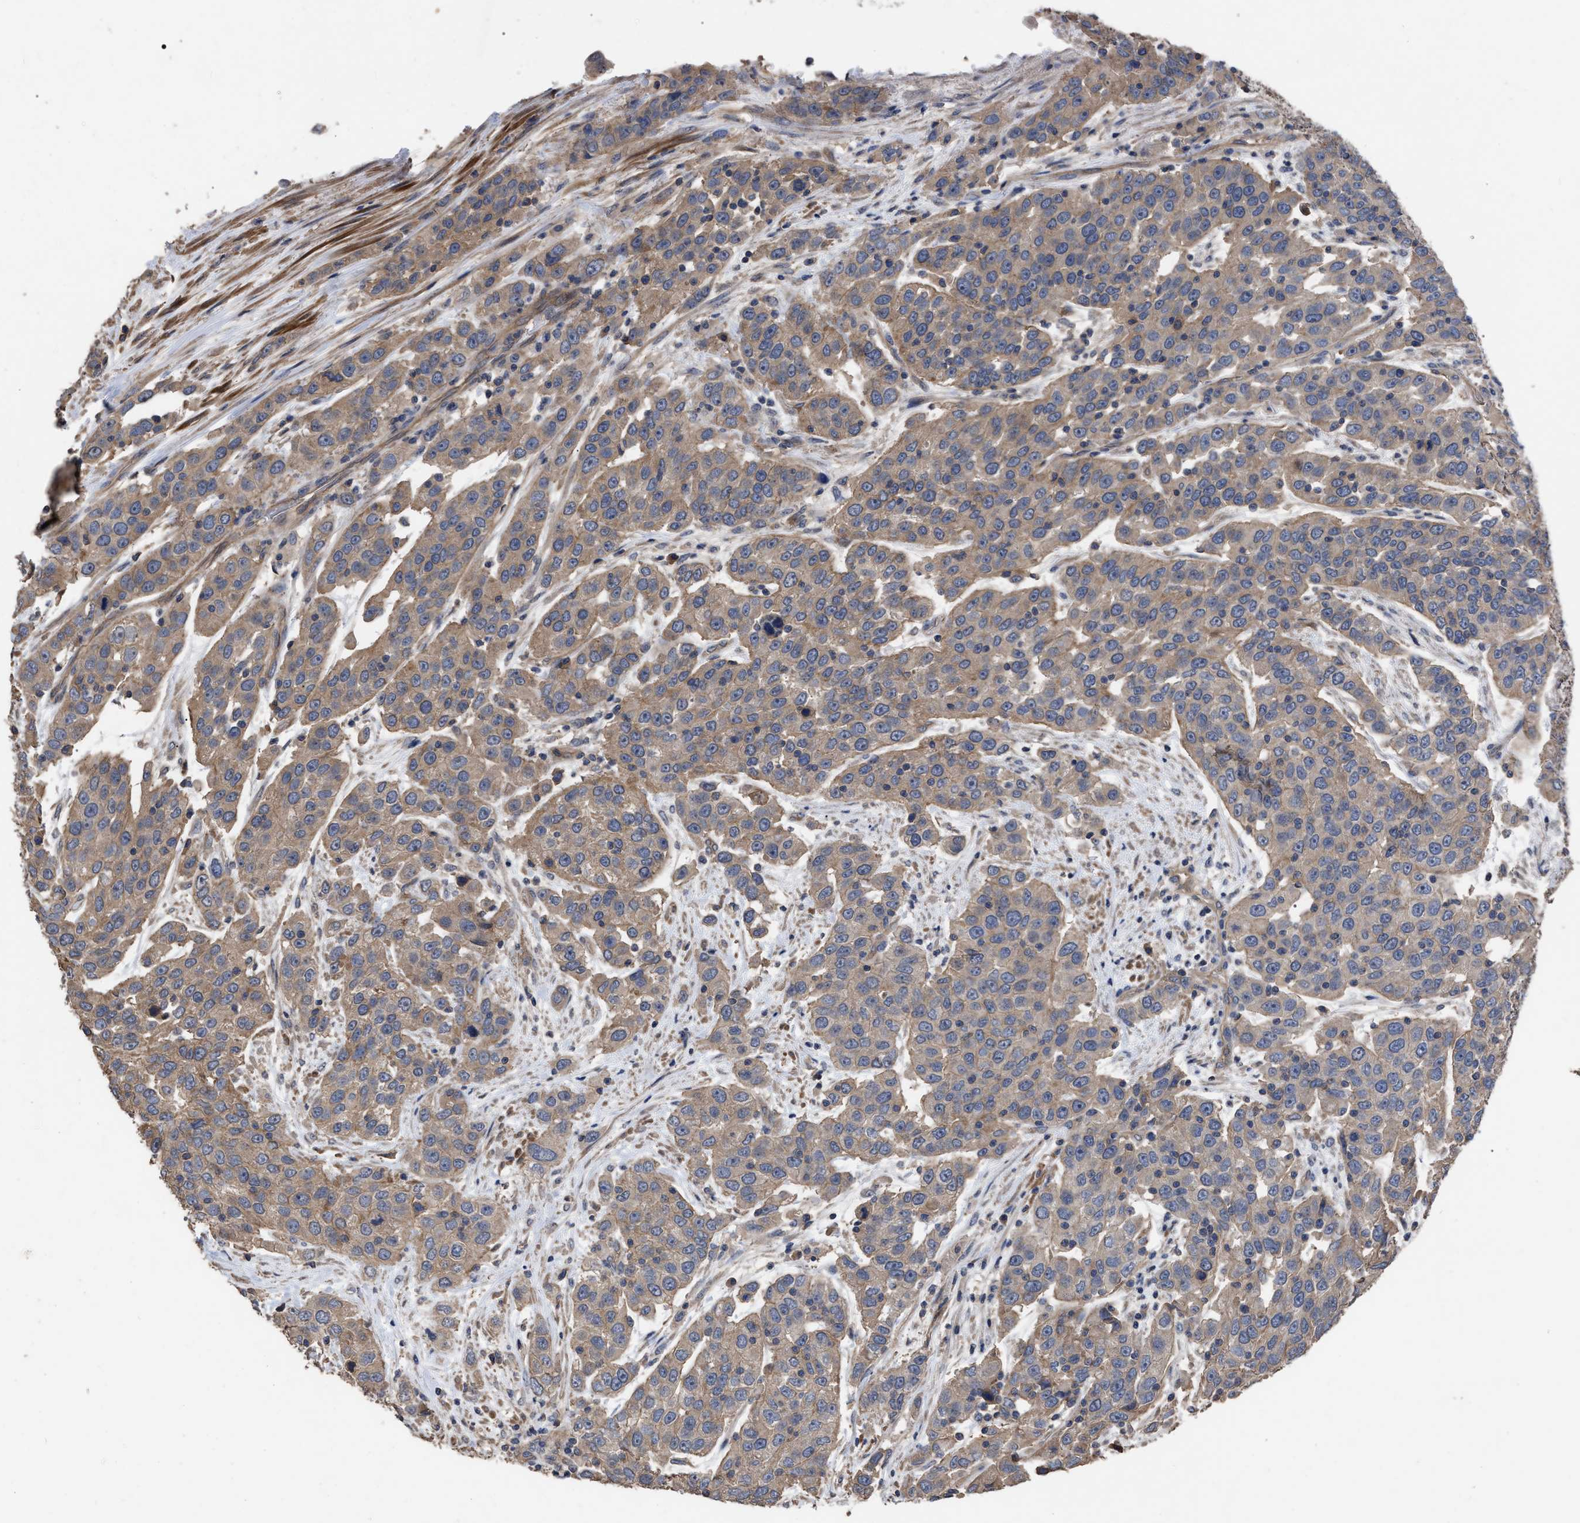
{"staining": {"intensity": "weak", "quantity": ">75%", "location": "cytoplasmic/membranous"}, "tissue": "urothelial cancer", "cell_type": "Tumor cells", "image_type": "cancer", "snomed": [{"axis": "morphology", "description": "Urothelial carcinoma, High grade"}, {"axis": "topography", "description": "Urinary bladder"}], "caption": "Human high-grade urothelial carcinoma stained with a protein marker reveals weak staining in tumor cells.", "gene": "BTN2A1", "patient": {"sex": "female", "age": 80}}